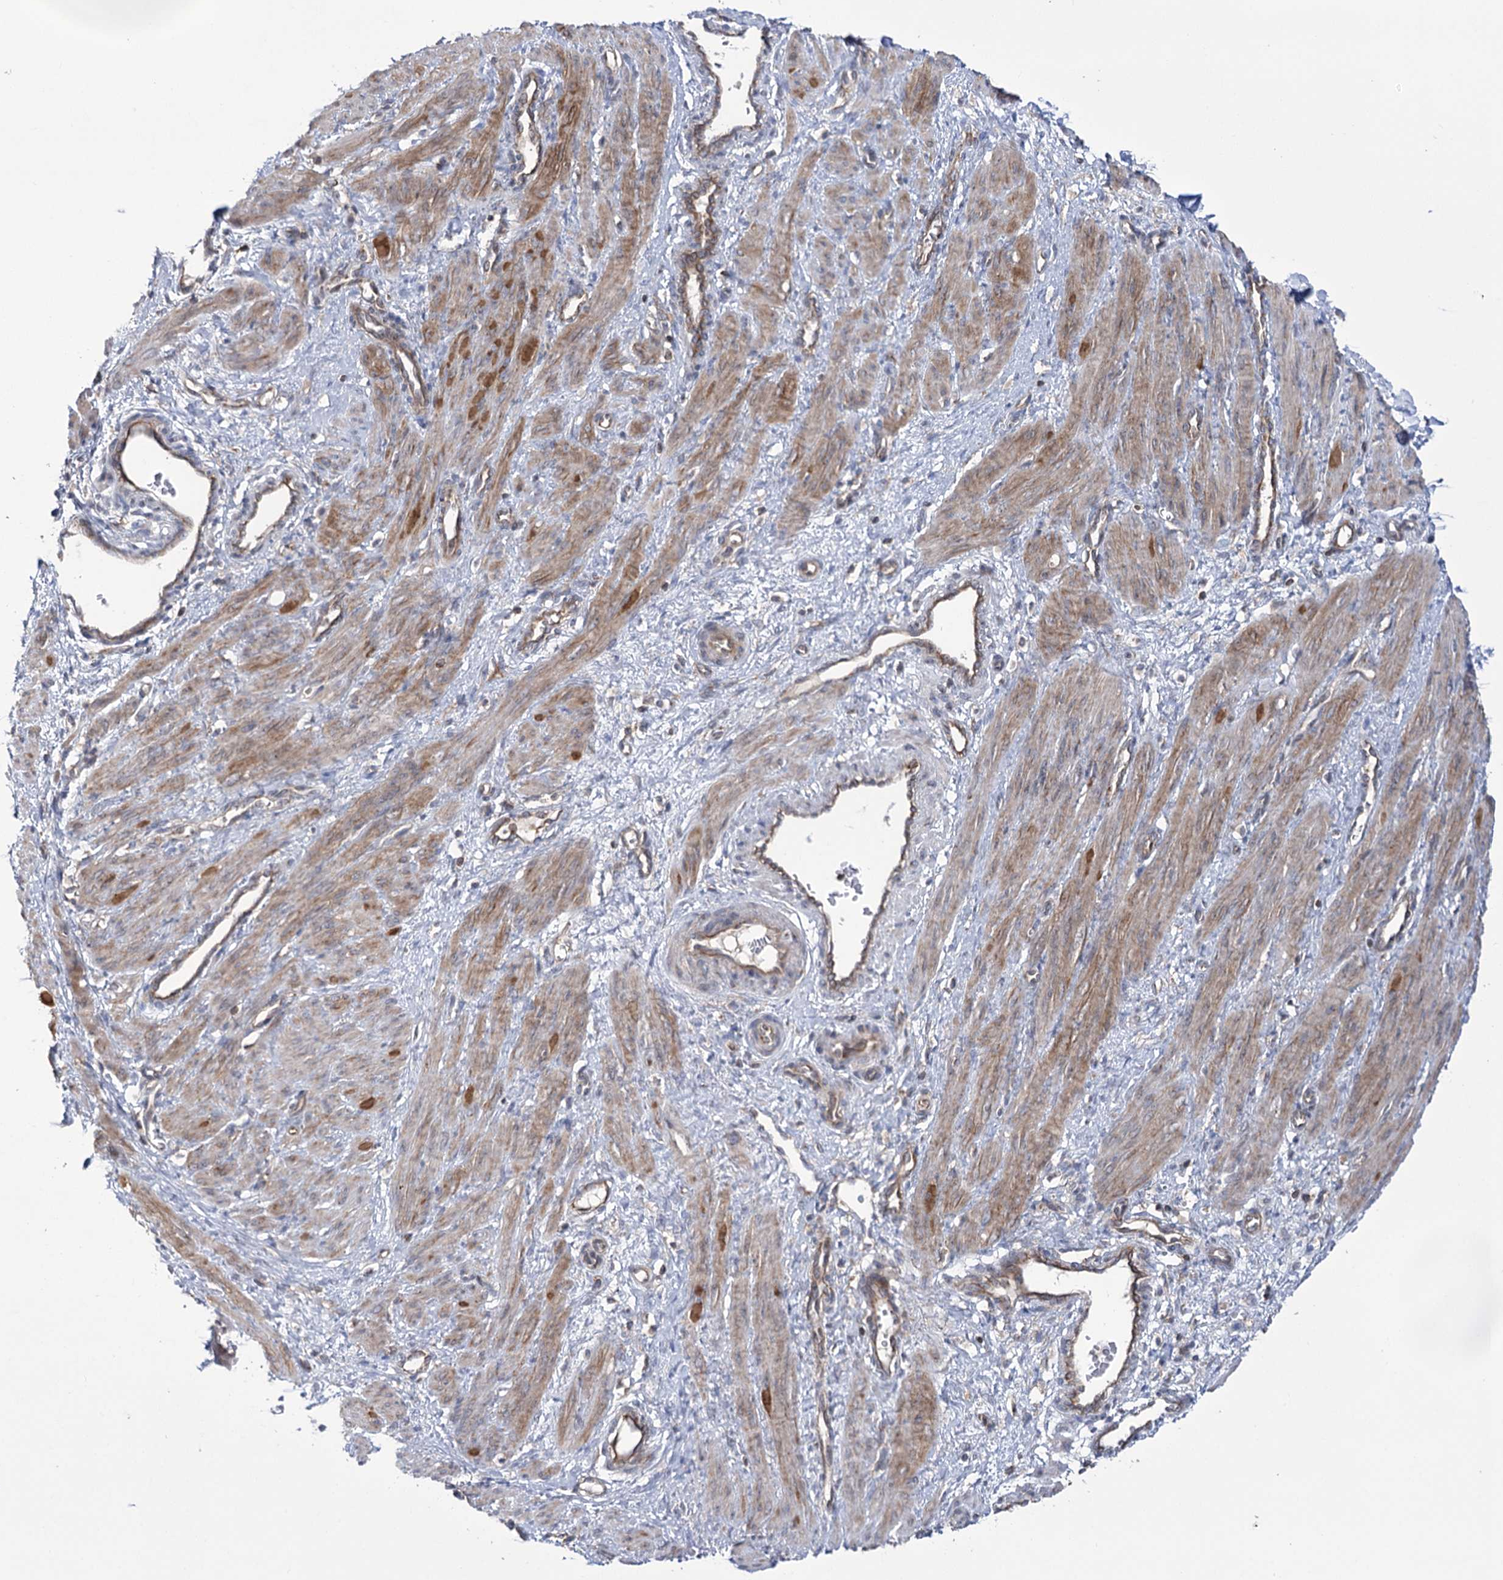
{"staining": {"intensity": "moderate", "quantity": "25%-75%", "location": "cytoplasmic/membranous"}, "tissue": "smooth muscle", "cell_type": "Smooth muscle cells", "image_type": "normal", "snomed": [{"axis": "morphology", "description": "Normal tissue, NOS"}, {"axis": "topography", "description": "Endometrium"}], "caption": "Protein expression analysis of normal human smooth muscle reveals moderate cytoplasmic/membranous positivity in approximately 25%-75% of smooth muscle cells. (DAB (3,3'-diaminobenzidine) = brown stain, brightfield microscopy at high magnification).", "gene": "ZNF622", "patient": {"sex": "female", "age": 33}}